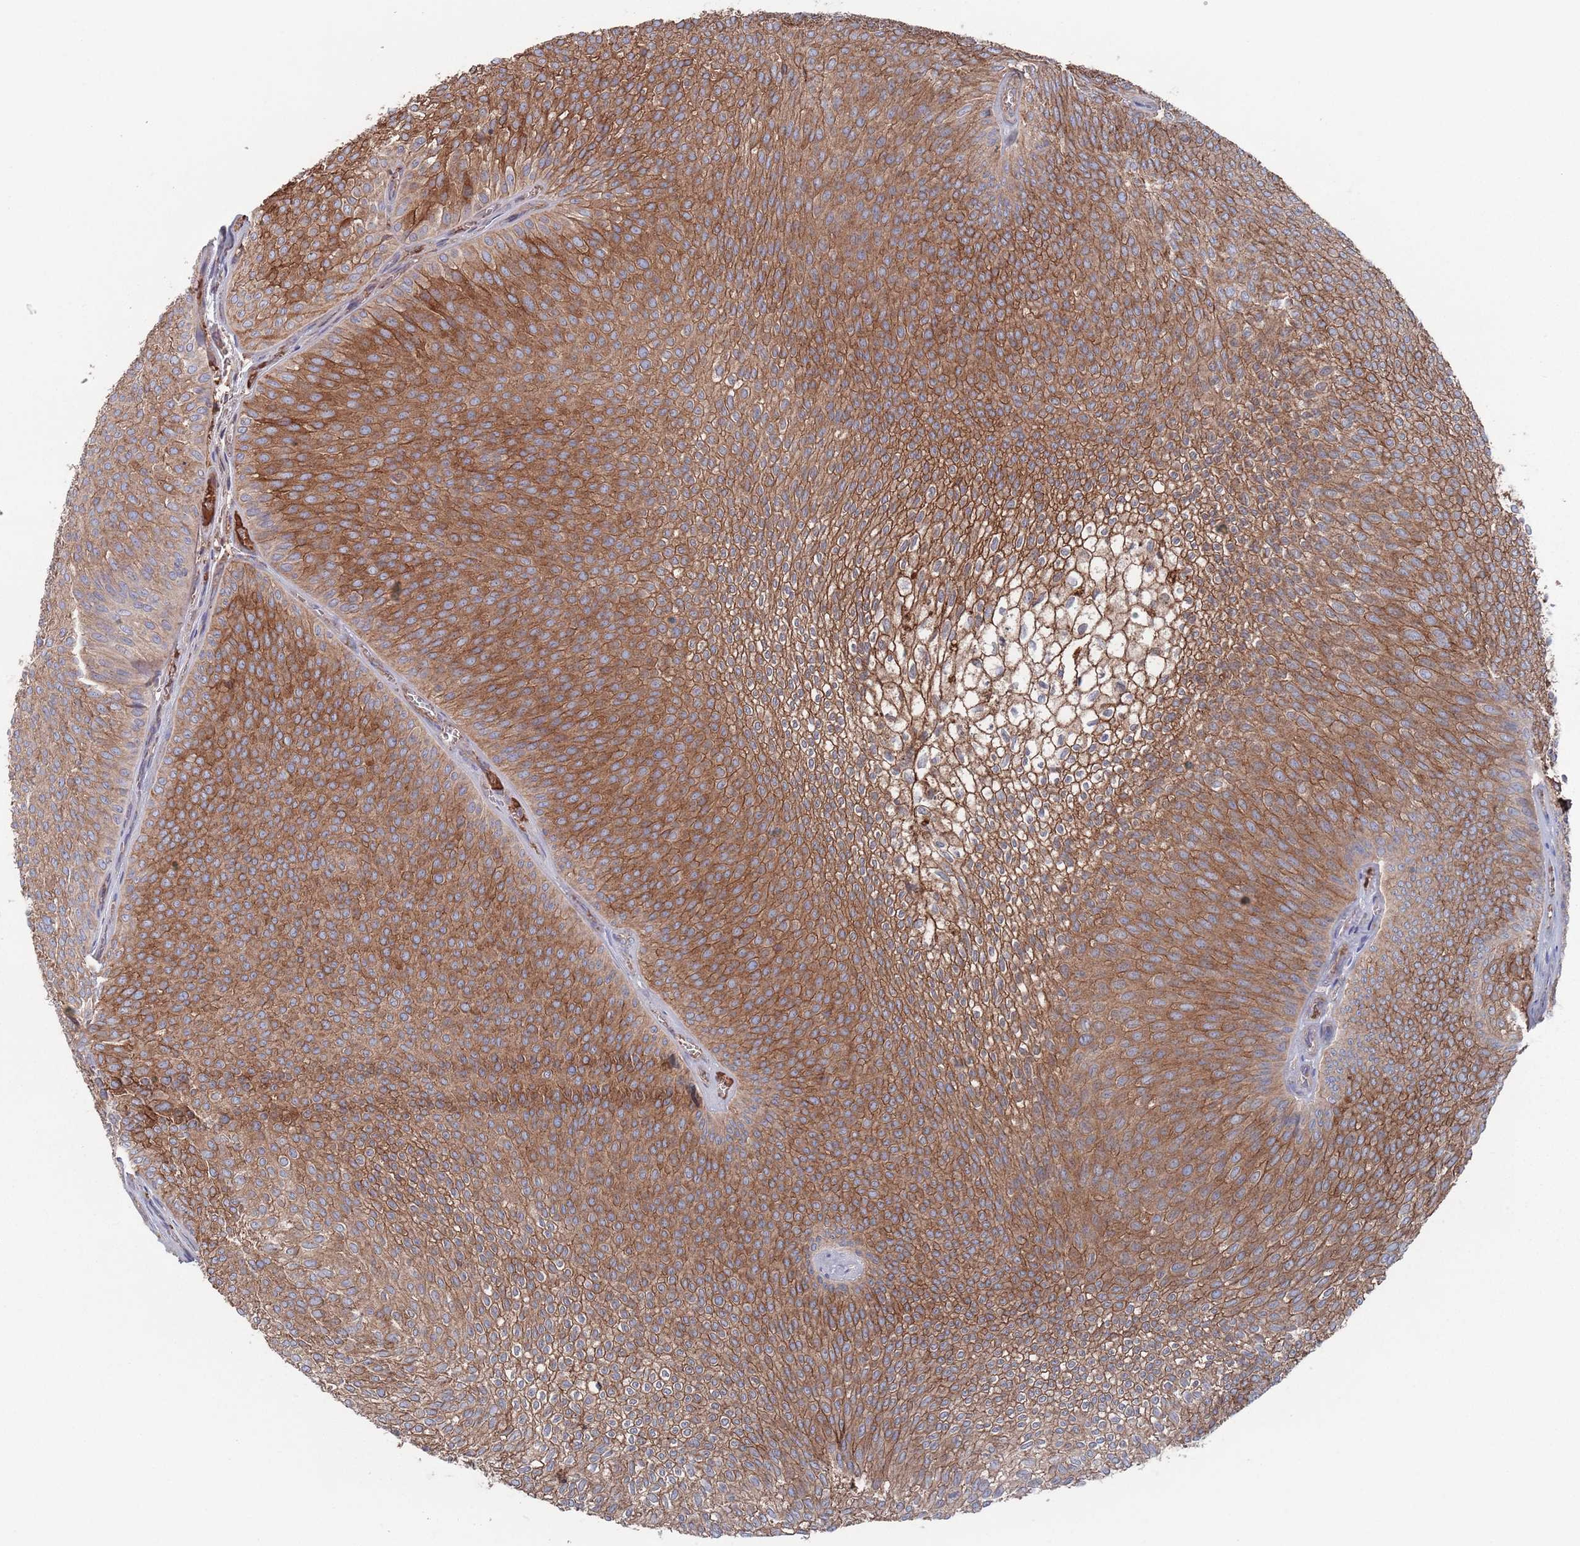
{"staining": {"intensity": "moderate", "quantity": ">75%", "location": "cytoplasmic/membranous"}, "tissue": "urothelial cancer", "cell_type": "Tumor cells", "image_type": "cancer", "snomed": [{"axis": "morphology", "description": "Urothelial carcinoma, Low grade"}, {"axis": "topography", "description": "Urinary bladder"}], "caption": "The histopathology image reveals a brown stain indicating the presence of a protein in the cytoplasmic/membranous of tumor cells in urothelial cancer.", "gene": "PLEKHA4", "patient": {"sex": "male", "age": 91}}